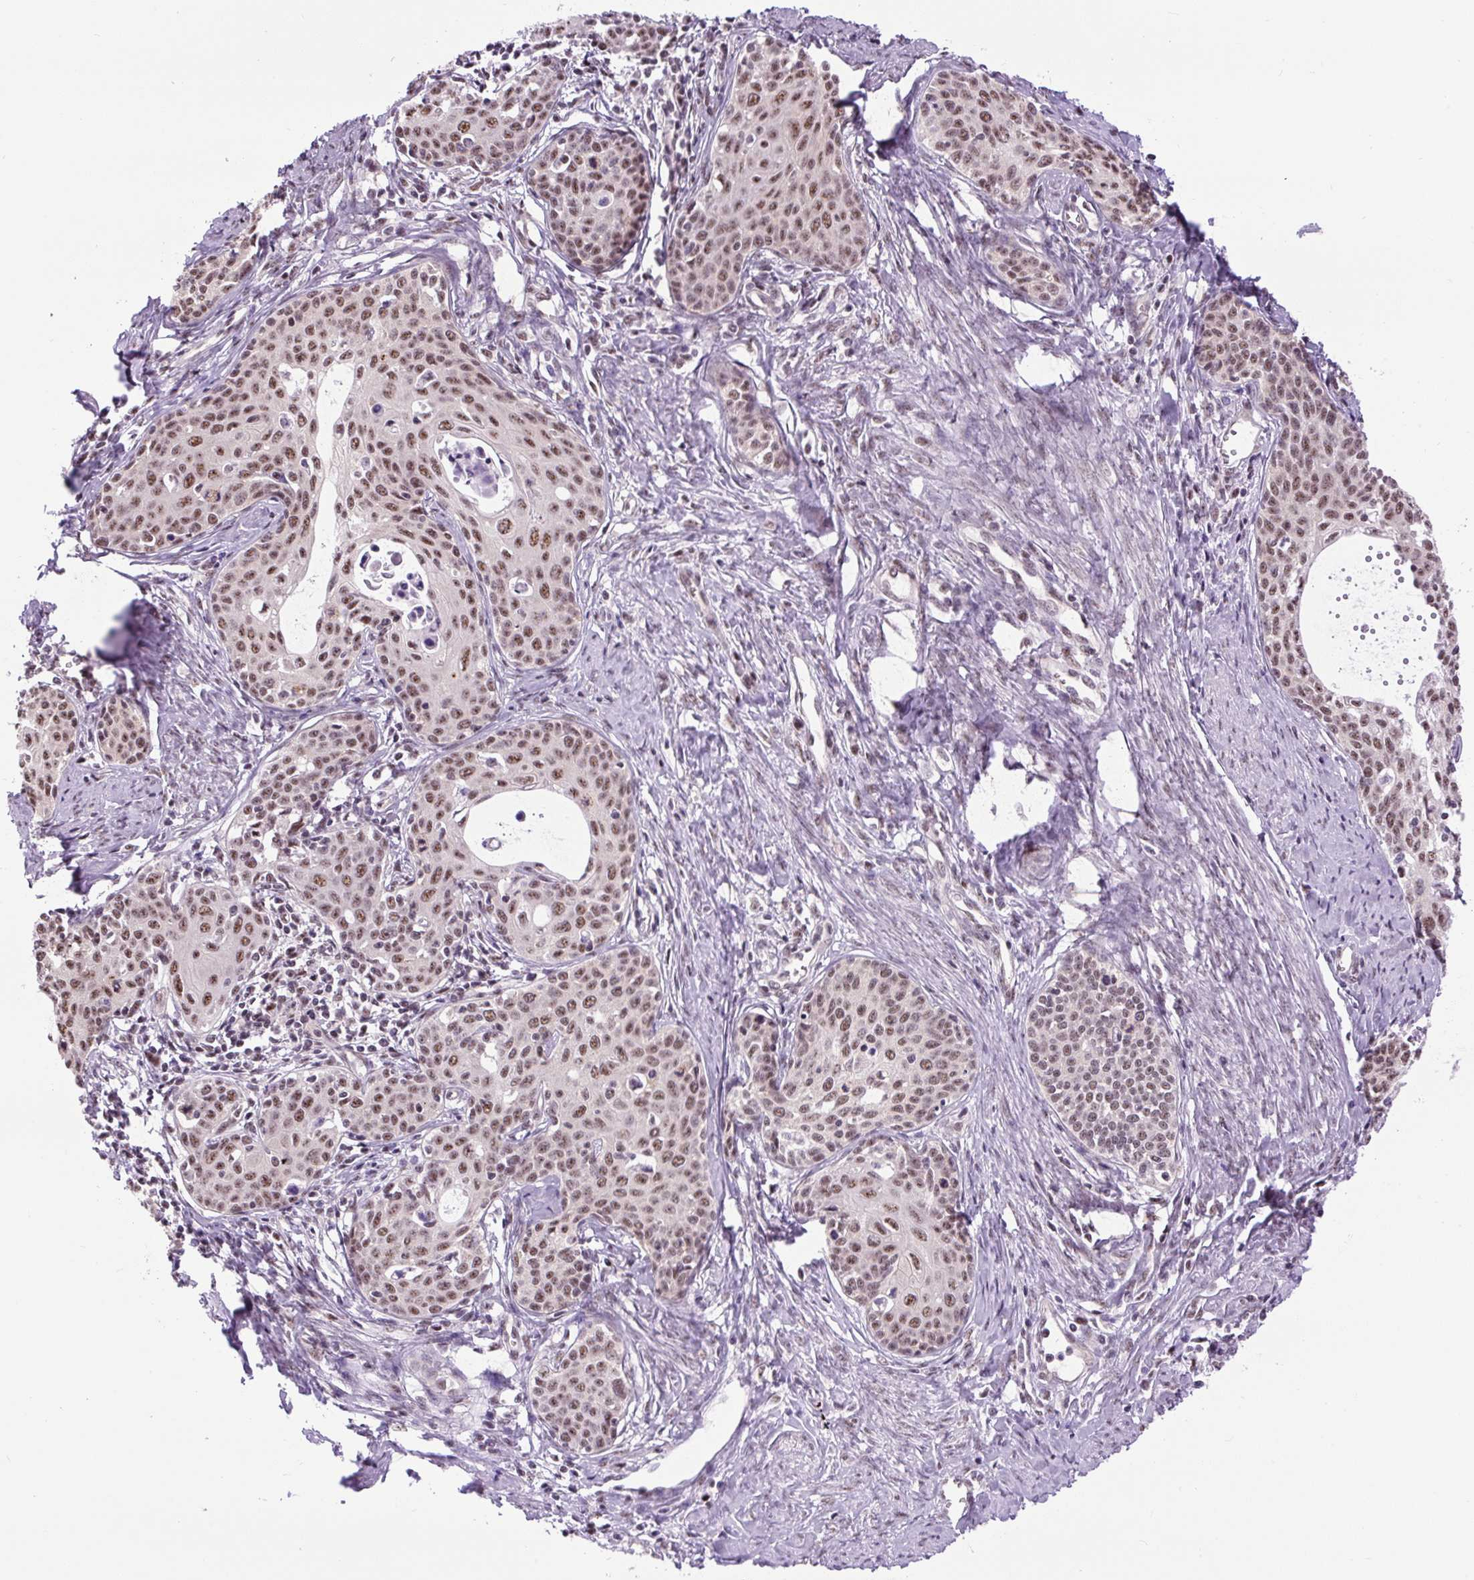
{"staining": {"intensity": "moderate", "quantity": ">75%", "location": "nuclear"}, "tissue": "cervical cancer", "cell_type": "Tumor cells", "image_type": "cancer", "snomed": [{"axis": "morphology", "description": "Squamous cell carcinoma, NOS"}, {"axis": "morphology", "description": "Adenocarcinoma, NOS"}, {"axis": "topography", "description": "Cervix"}], "caption": "Immunohistochemical staining of cervical cancer reveals medium levels of moderate nuclear protein expression in approximately >75% of tumor cells.", "gene": "SMC5", "patient": {"sex": "female", "age": 52}}